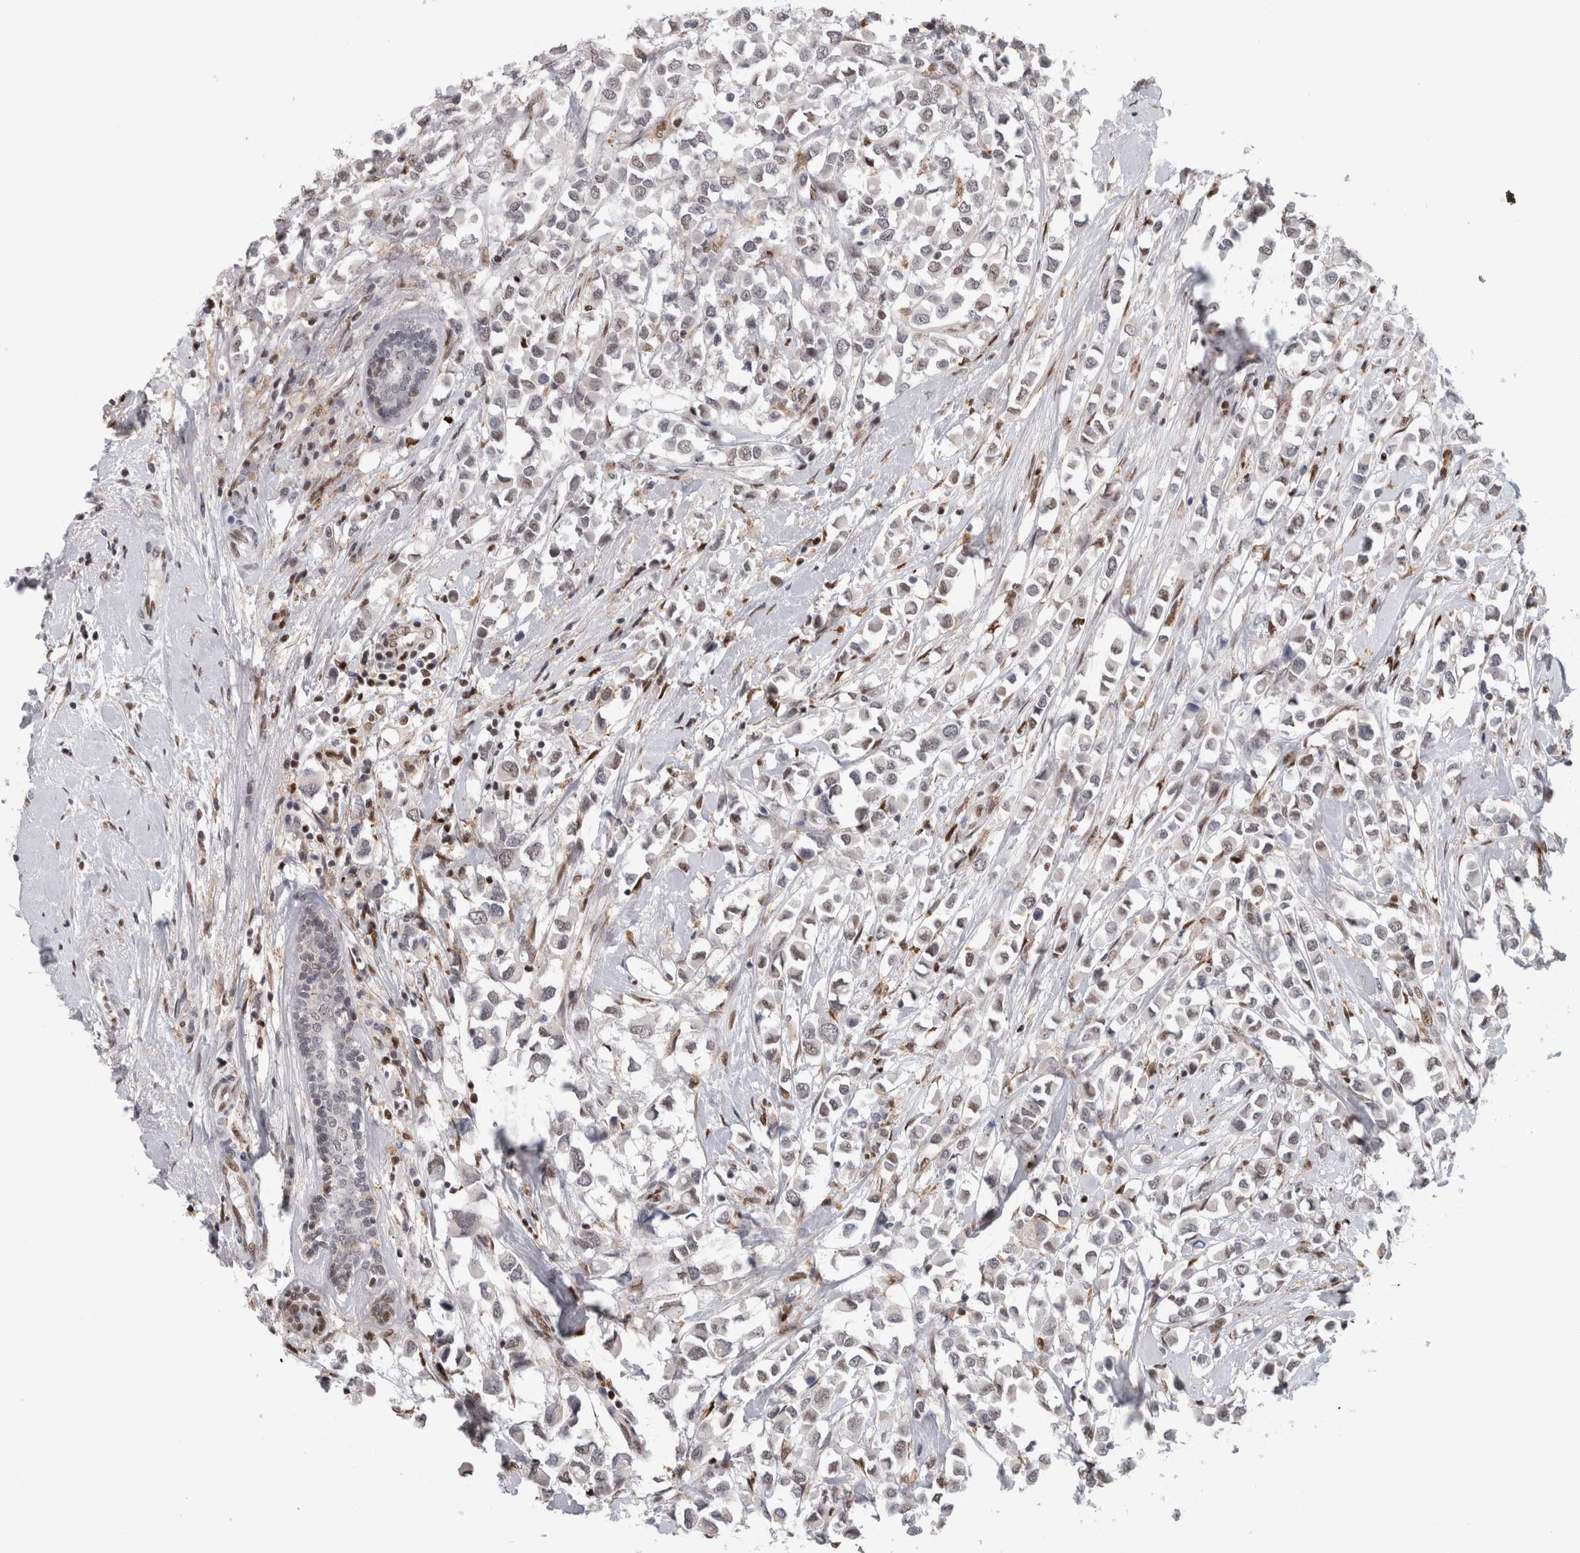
{"staining": {"intensity": "weak", "quantity": "<25%", "location": "nuclear"}, "tissue": "breast cancer", "cell_type": "Tumor cells", "image_type": "cancer", "snomed": [{"axis": "morphology", "description": "Duct carcinoma"}, {"axis": "topography", "description": "Breast"}], "caption": "The micrograph reveals no staining of tumor cells in breast cancer (invasive ductal carcinoma).", "gene": "SRARP", "patient": {"sex": "female", "age": 61}}